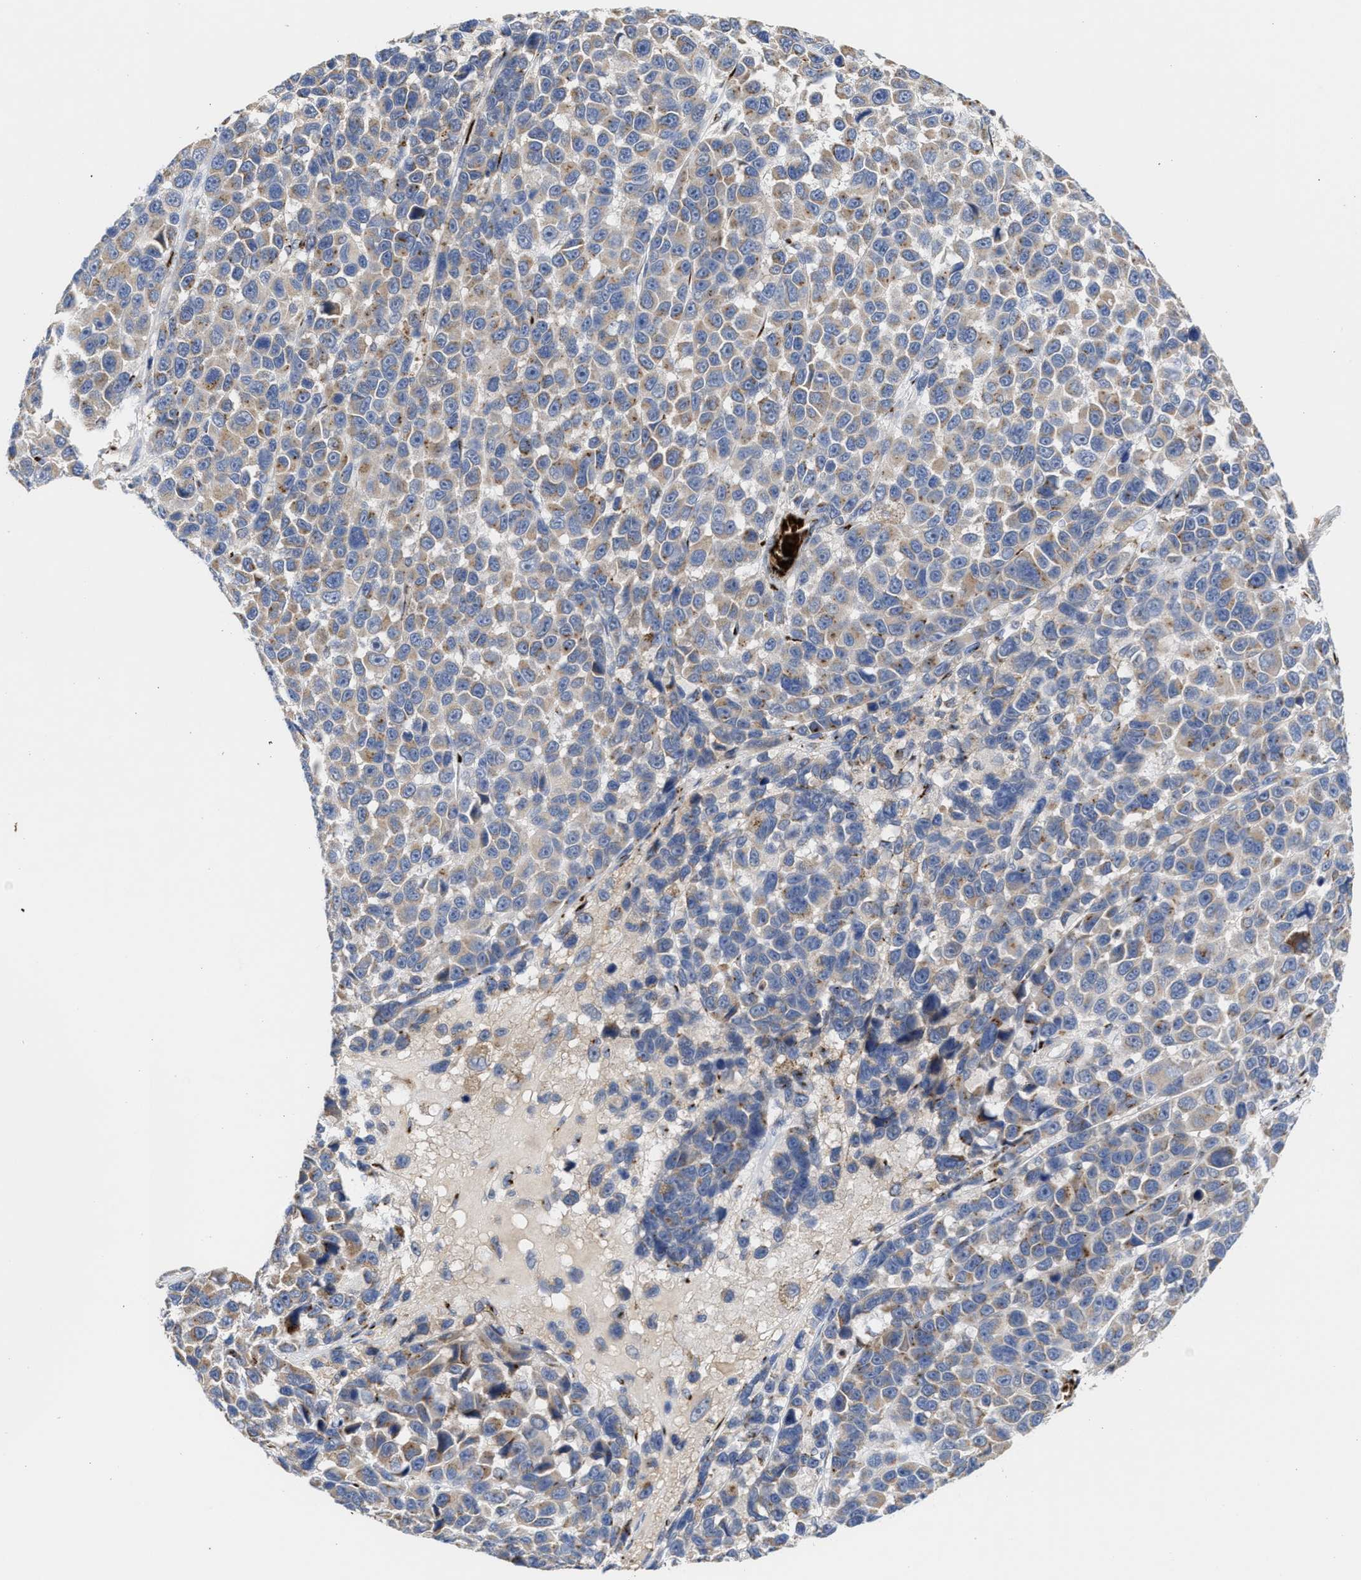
{"staining": {"intensity": "weak", "quantity": ">75%", "location": "cytoplasmic/membranous"}, "tissue": "melanoma", "cell_type": "Tumor cells", "image_type": "cancer", "snomed": [{"axis": "morphology", "description": "Malignant melanoma, NOS"}, {"axis": "topography", "description": "Skin"}], "caption": "Brown immunohistochemical staining in malignant melanoma exhibits weak cytoplasmic/membranous positivity in about >75% of tumor cells.", "gene": "CCL2", "patient": {"sex": "male", "age": 53}}